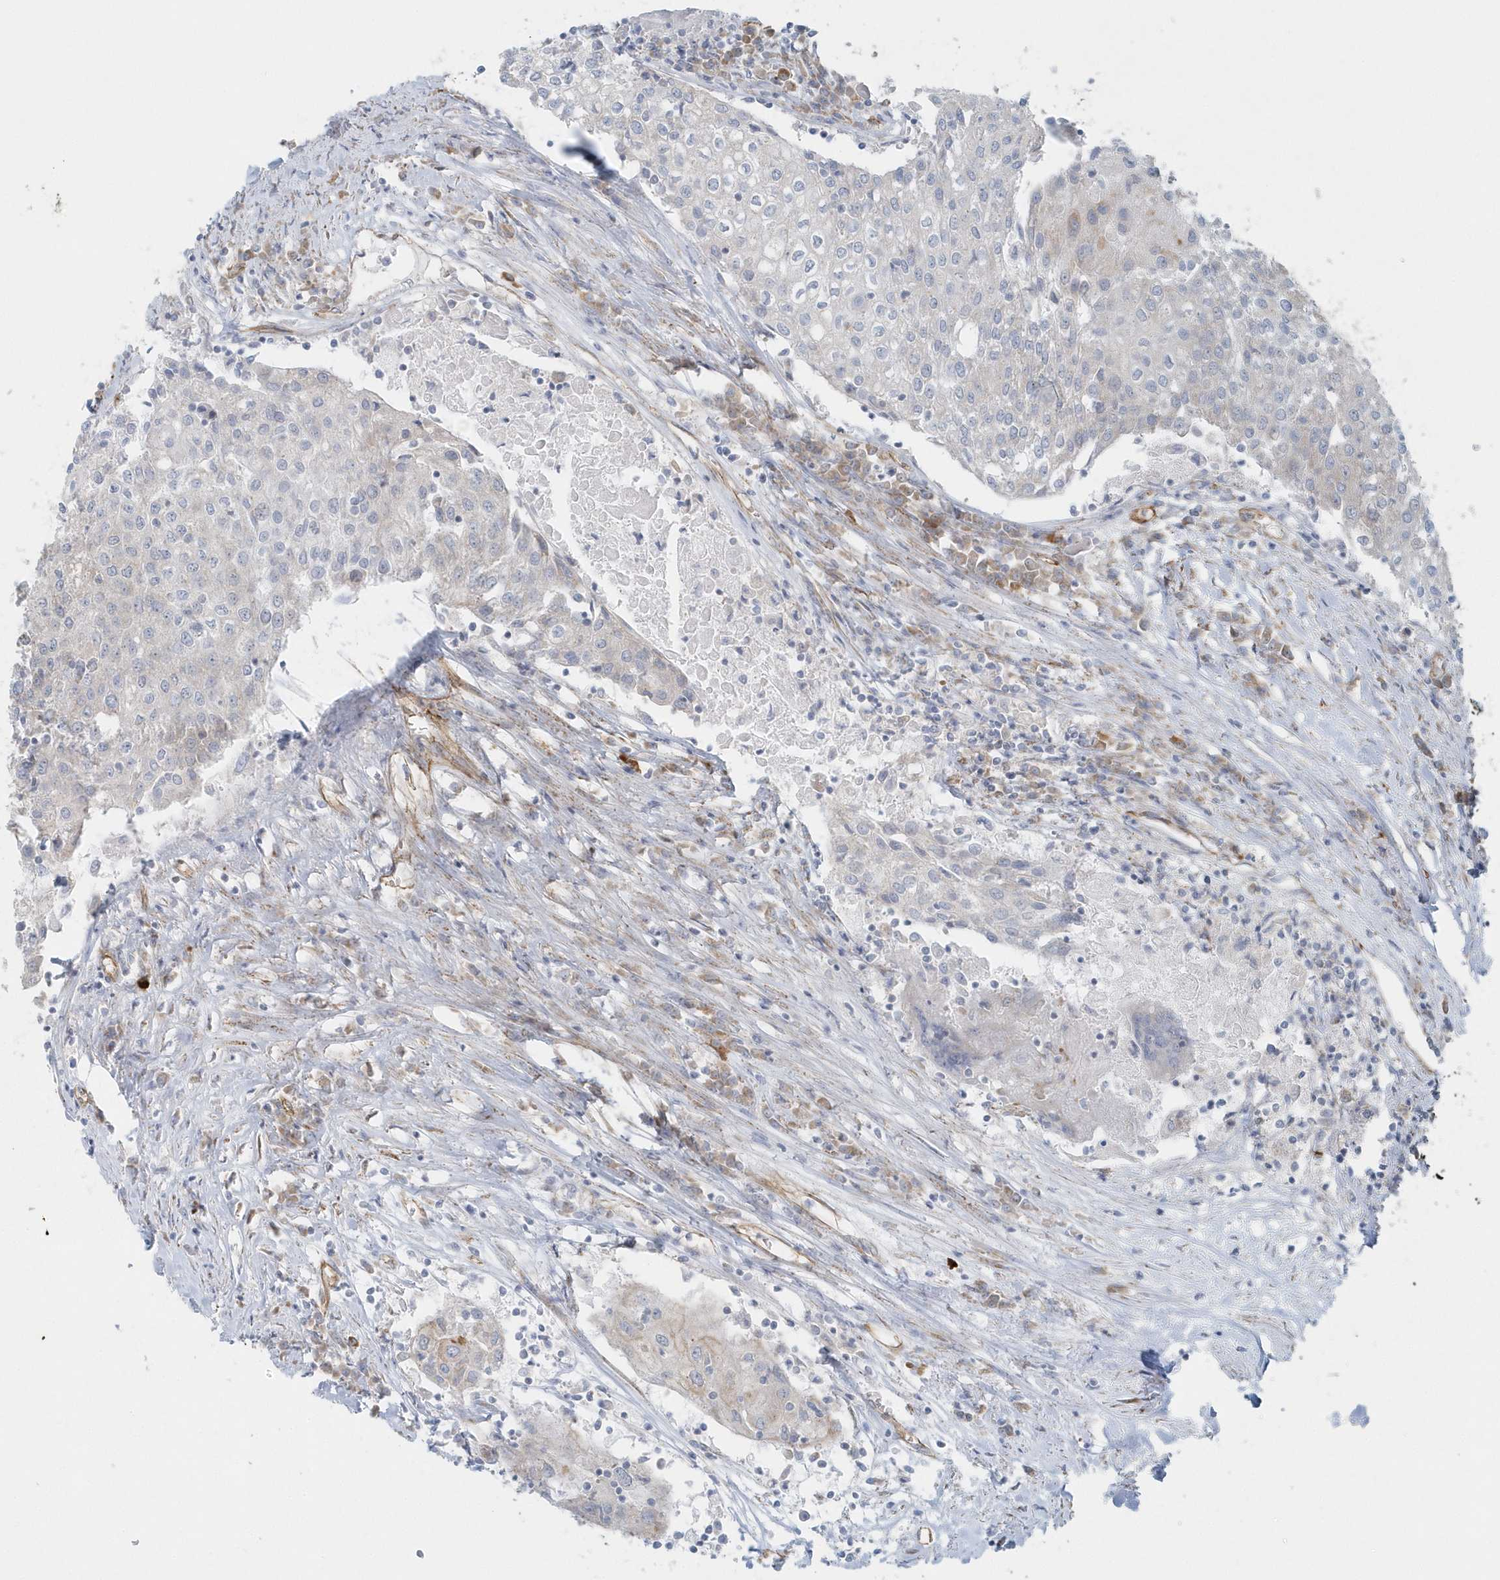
{"staining": {"intensity": "weak", "quantity": "<25%", "location": "cytoplasmic/membranous"}, "tissue": "urothelial cancer", "cell_type": "Tumor cells", "image_type": "cancer", "snomed": [{"axis": "morphology", "description": "Urothelial carcinoma, High grade"}, {"axis": "topography", "description": "Urinary bladder"}], "caption": "A high-resolution micrograph shows immunohistochemistry staining of high-grade urothelial carcinoma, which reveals no significant staining in tumor cells. (IHC, brightfield microscopy, high magnification).", "gene": "GPR152", "patient": {"sex": "female", "age": 85}}